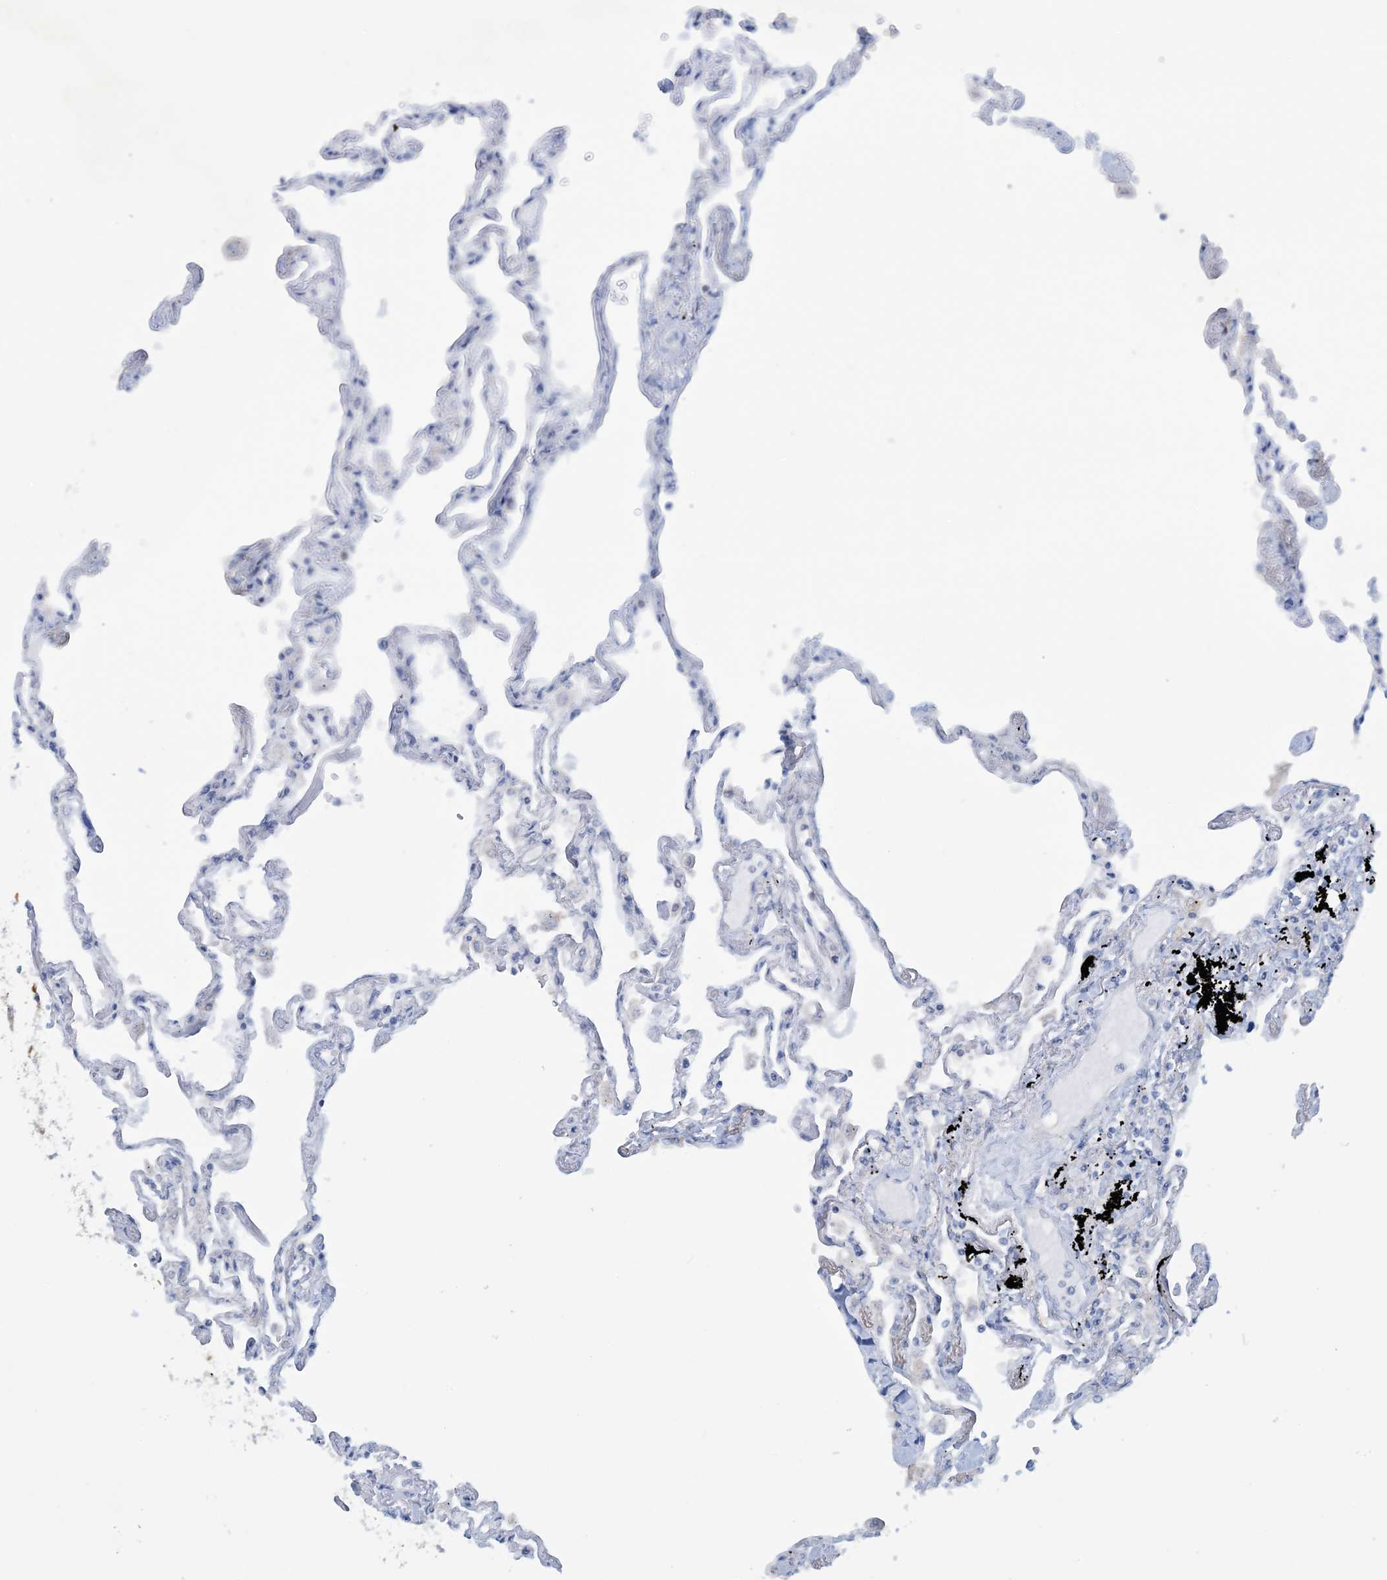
{"staining": {"intensity": "negative", "quantity": "none", "location": "none"}, "tissue": "lung", "cell_type": "Alveolar cells", "image_type": "normal", "snomed": [{"axis": "morphology", "description": "Normal tissue, NOS"}, {"axis": "topography", "description": "Lung"}], "caption": "Immunohistochemistry histopathology image of normal human lung stained for a protein (brown), which exhibits no expression in alveolar cells.", "gene": "MRPS18A", "patient": {"sex": "female", "age": 67}}